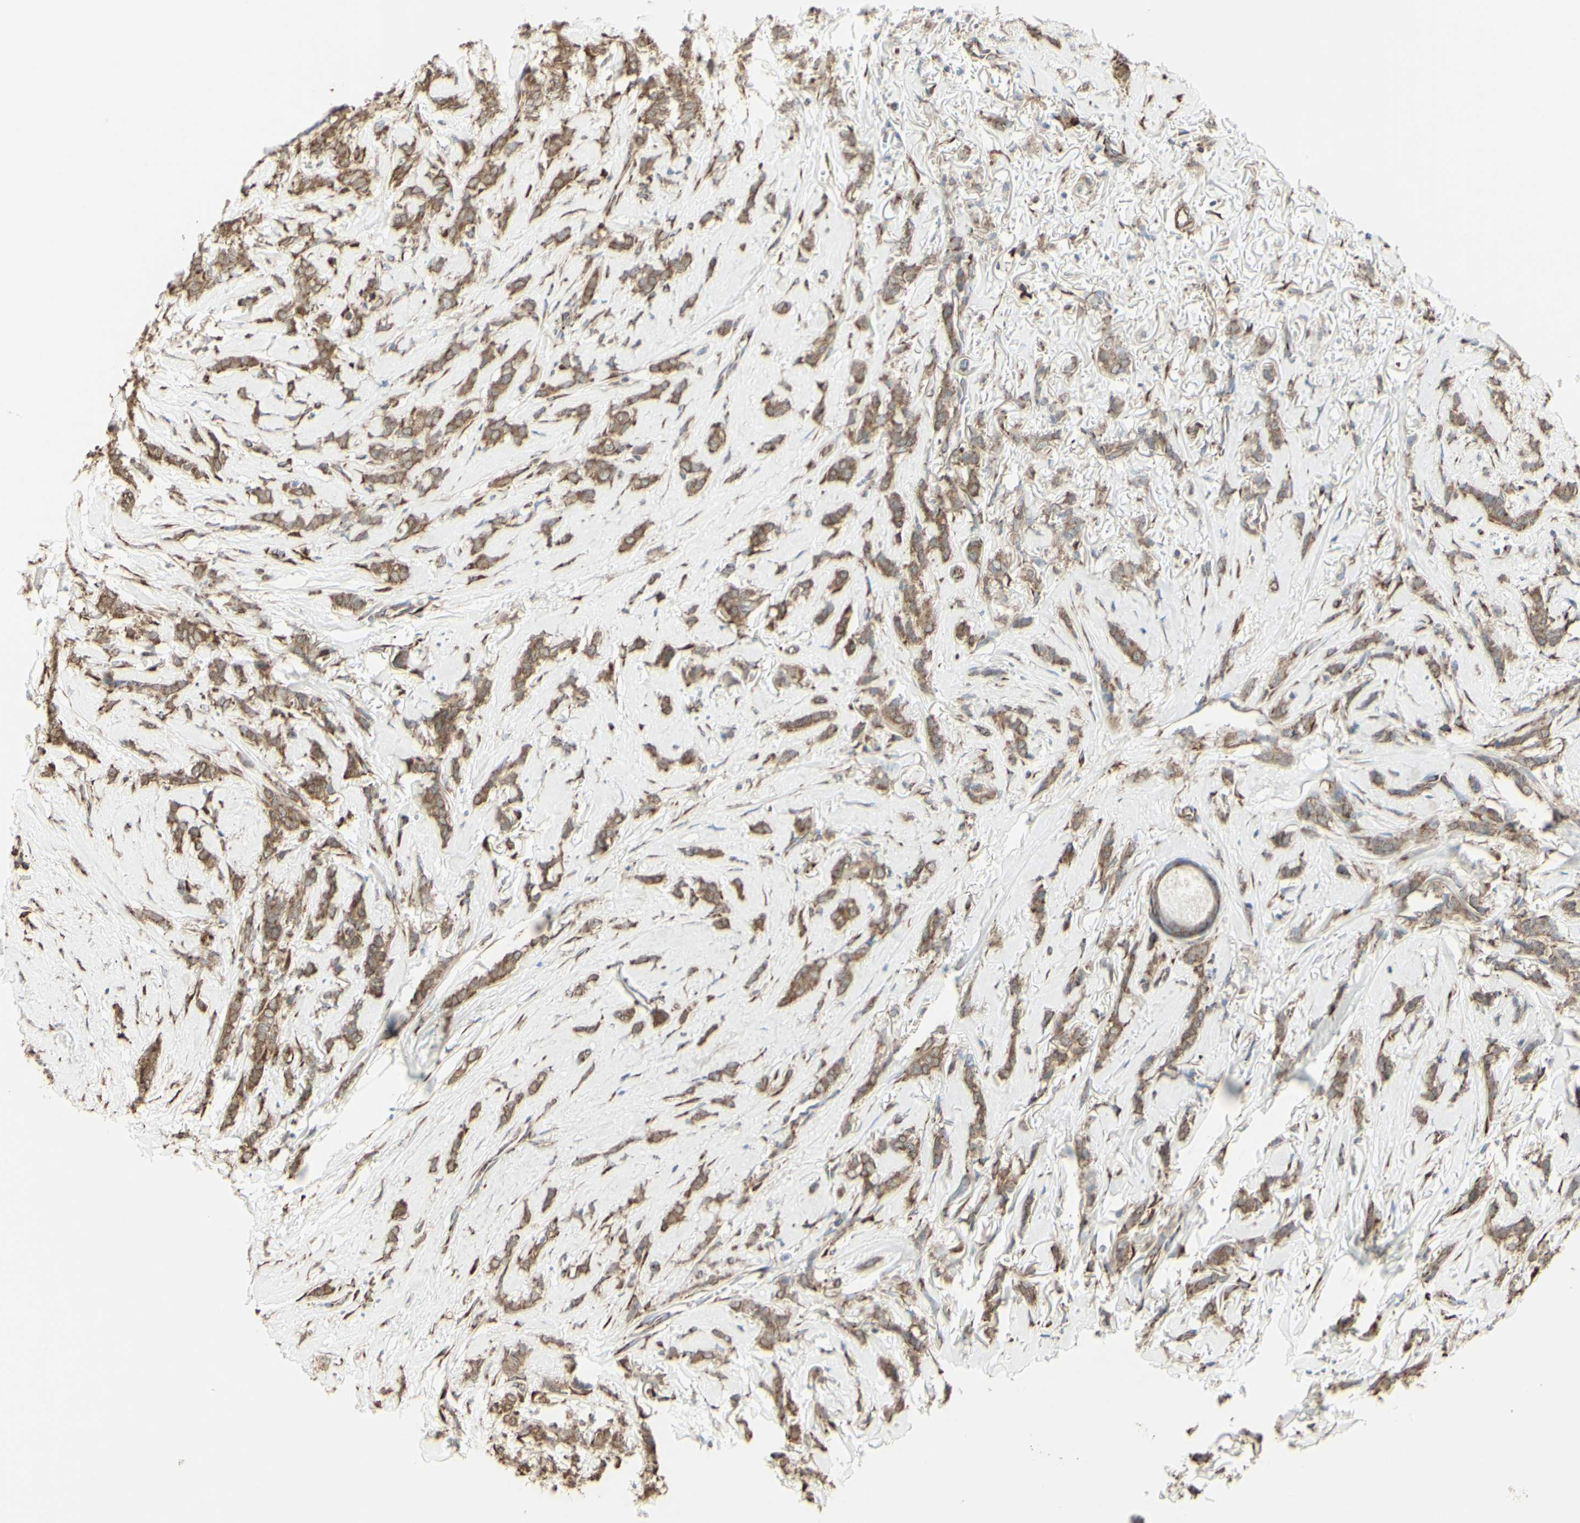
{"staining": {"intensity": "moderate", "quantity": ">75%", "location": "cytoplasmic/membranous"}, "tissue": "breast cancer", "cell_type": "Tumor cells", "image_type": "cancer", "snomed": [{"axis": "morphology", "description": "Lobular carcinoma"}, {"axis": "topography", "description": "Skin"}, {"axis": "topography", "description": "Breast"}], "caption": "Approximately >75% of tumor cells in human breast lobular carcinoma show moderate cytoplasmic/membranous protein positivity as visualized by brown immunohistochemical staining.", "gene": "EEF1B2", "patient": {"sex": "female", "age": 46}}